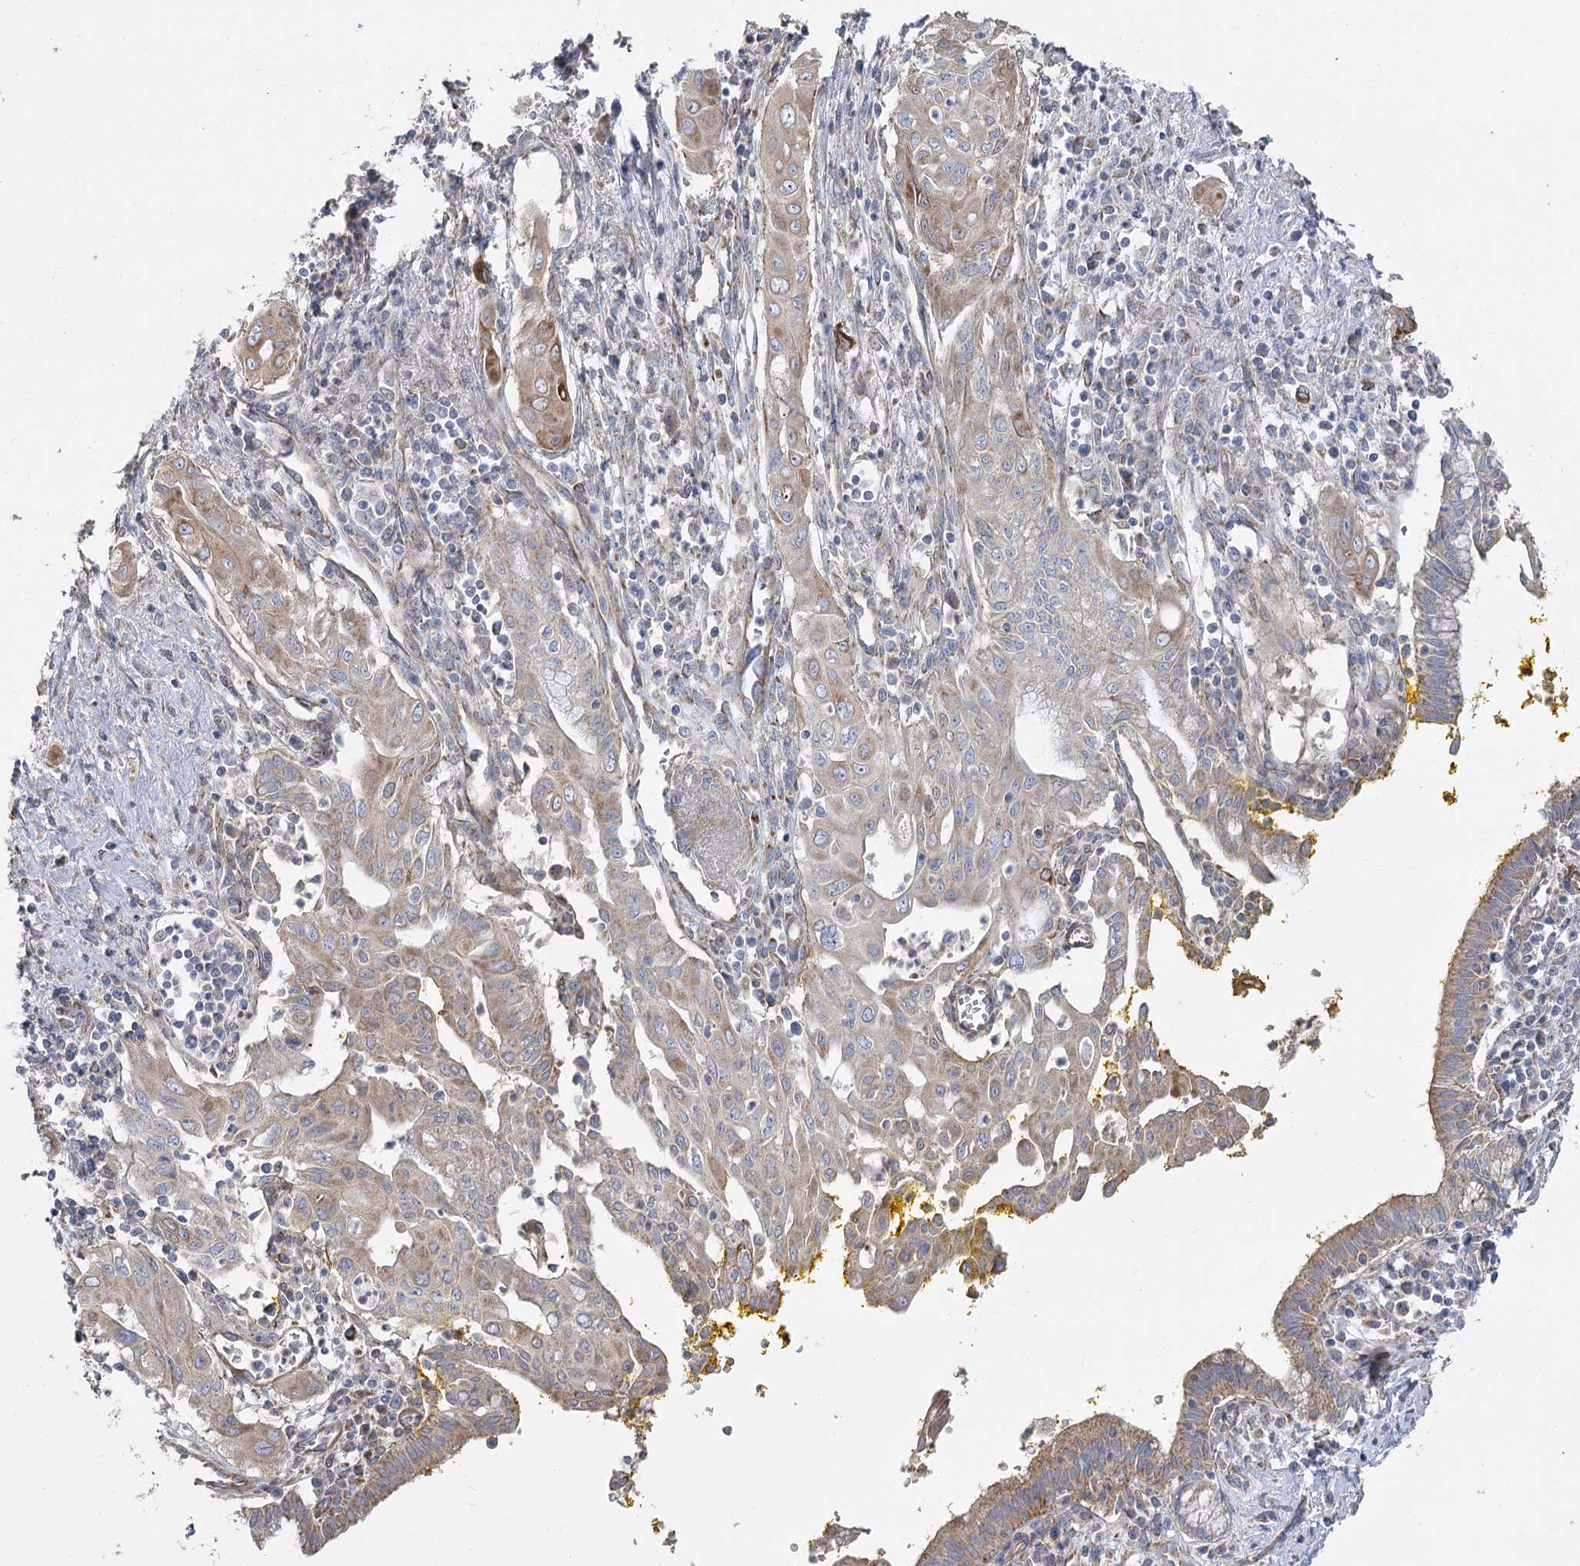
{"staining": {"intensity": "moderate", "quantity": "<25%", "location": "cytoplasmic/membranous"}, "tissue": "pancreatic cancer", "cell_type": "Tumor cells", "image_type": "cancer", "snomed": [{"axis": "morphology", "description": "Adenocarcinoma, NOS"}, {"axis": "topography", "description": "Pancreas"}], "caption": "Pancreatic cancer (adenocarcinoma) stained with immunohistochemistry displays moderate cytoplasmic/membranous staining in approximately <25% of tumor cells. (IHC, brightfield microscopy, high magnification).", "gene": "RMDN2", "patient": {"sex": "male", "age": 58}}